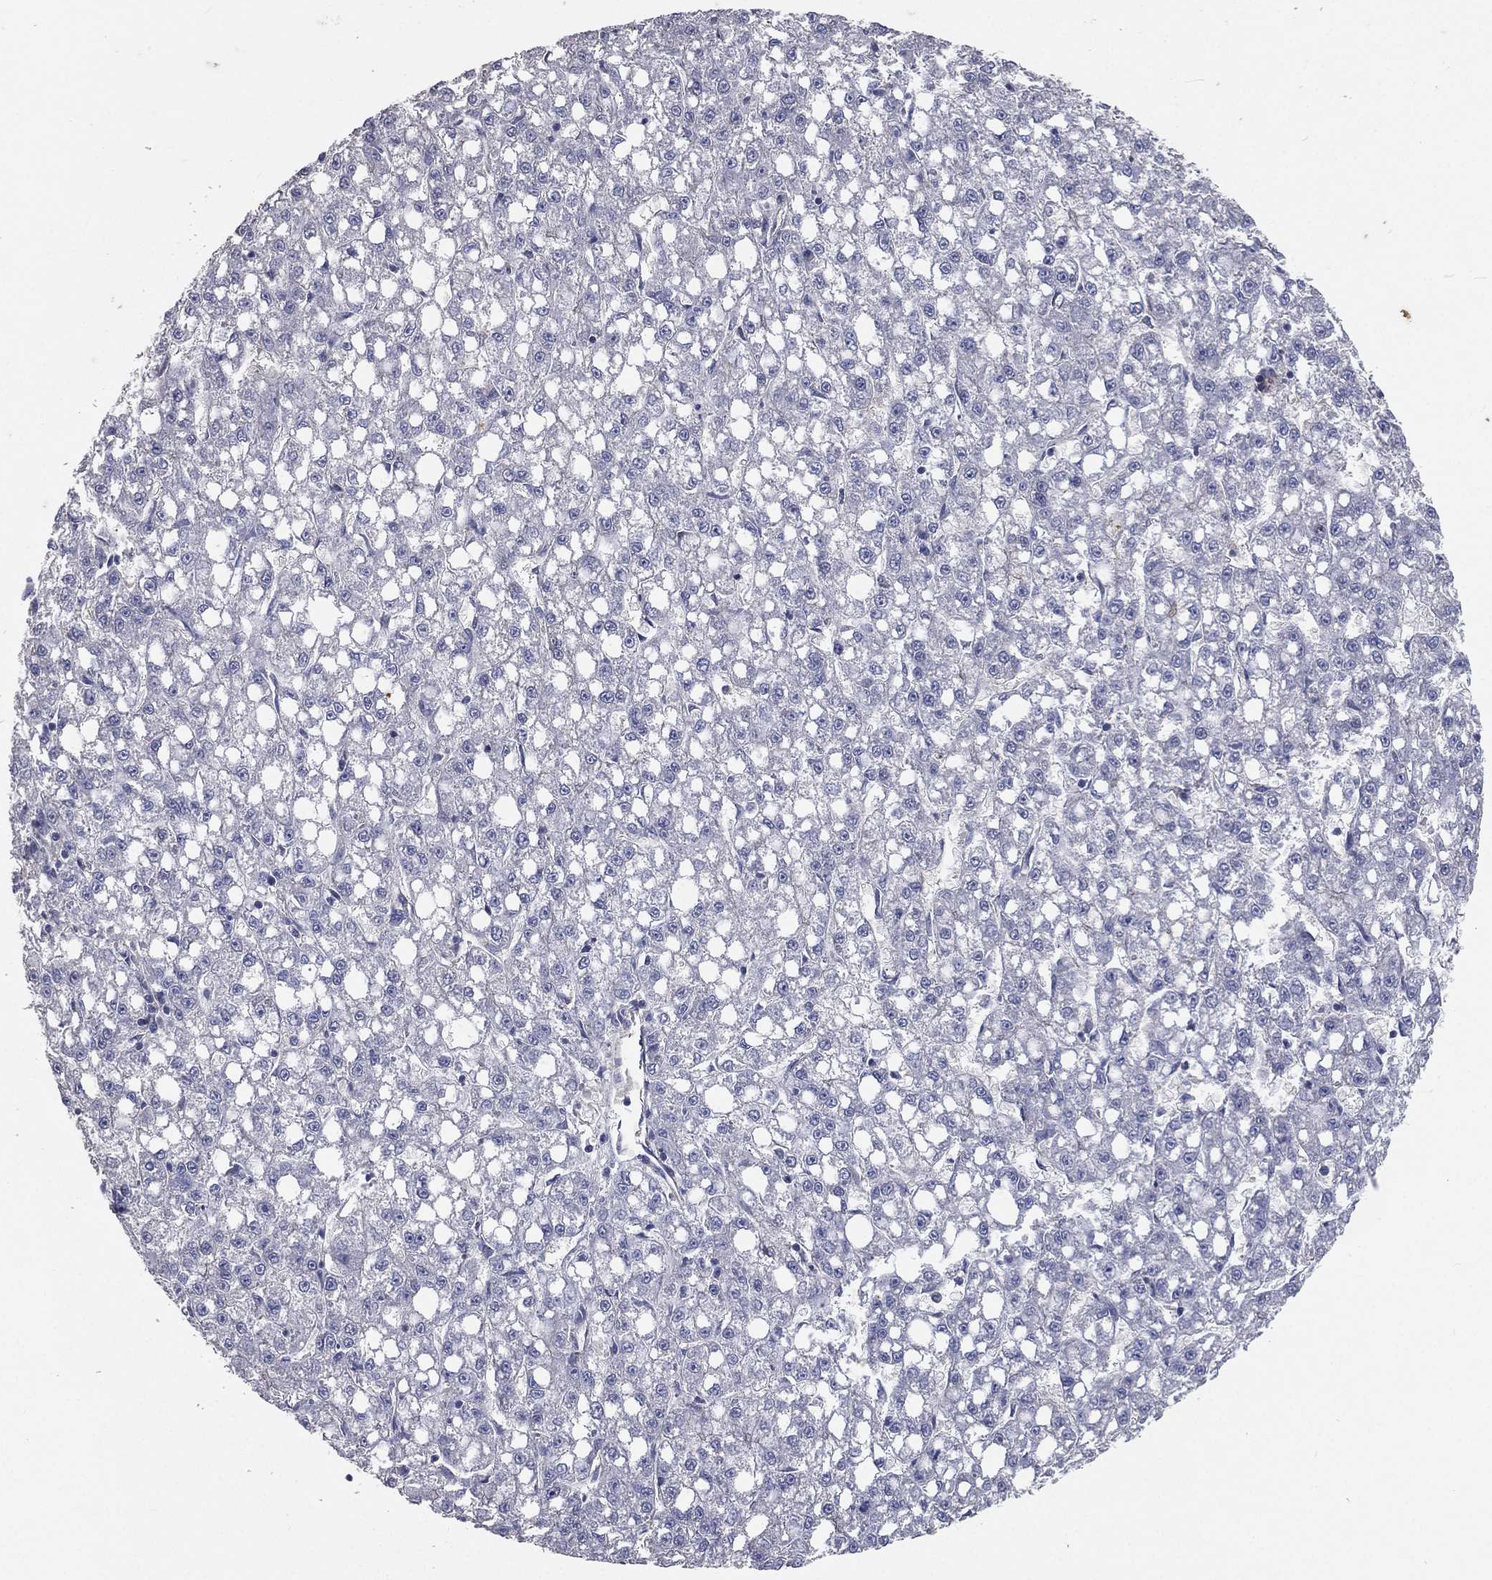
{"staining": {"intensity": "negative", "quantity": "none", "location": "none"}, "tissue": "liver cancer", "cell_type": "Tumor cells", "image_type": "cancer", "snomed": [{"axis": "morphology", "description": "Carcinoma, Hepatocellular, NOS"}, {"axis": "topography", "description": "Liver"}], "caption": "Immunohistochemistry histopathology image of human liver hepatocellular carcinoma stained for a protein (brown), which shows no positivity in tumor cells. (Stains: DAB immunohistochemistry (IHC) with hematoxylin counter stain, Microscopy: brightfield microscopy at high magnification).", "gene": "CROCC", "patient": {"sex": "female", "age": 65}}